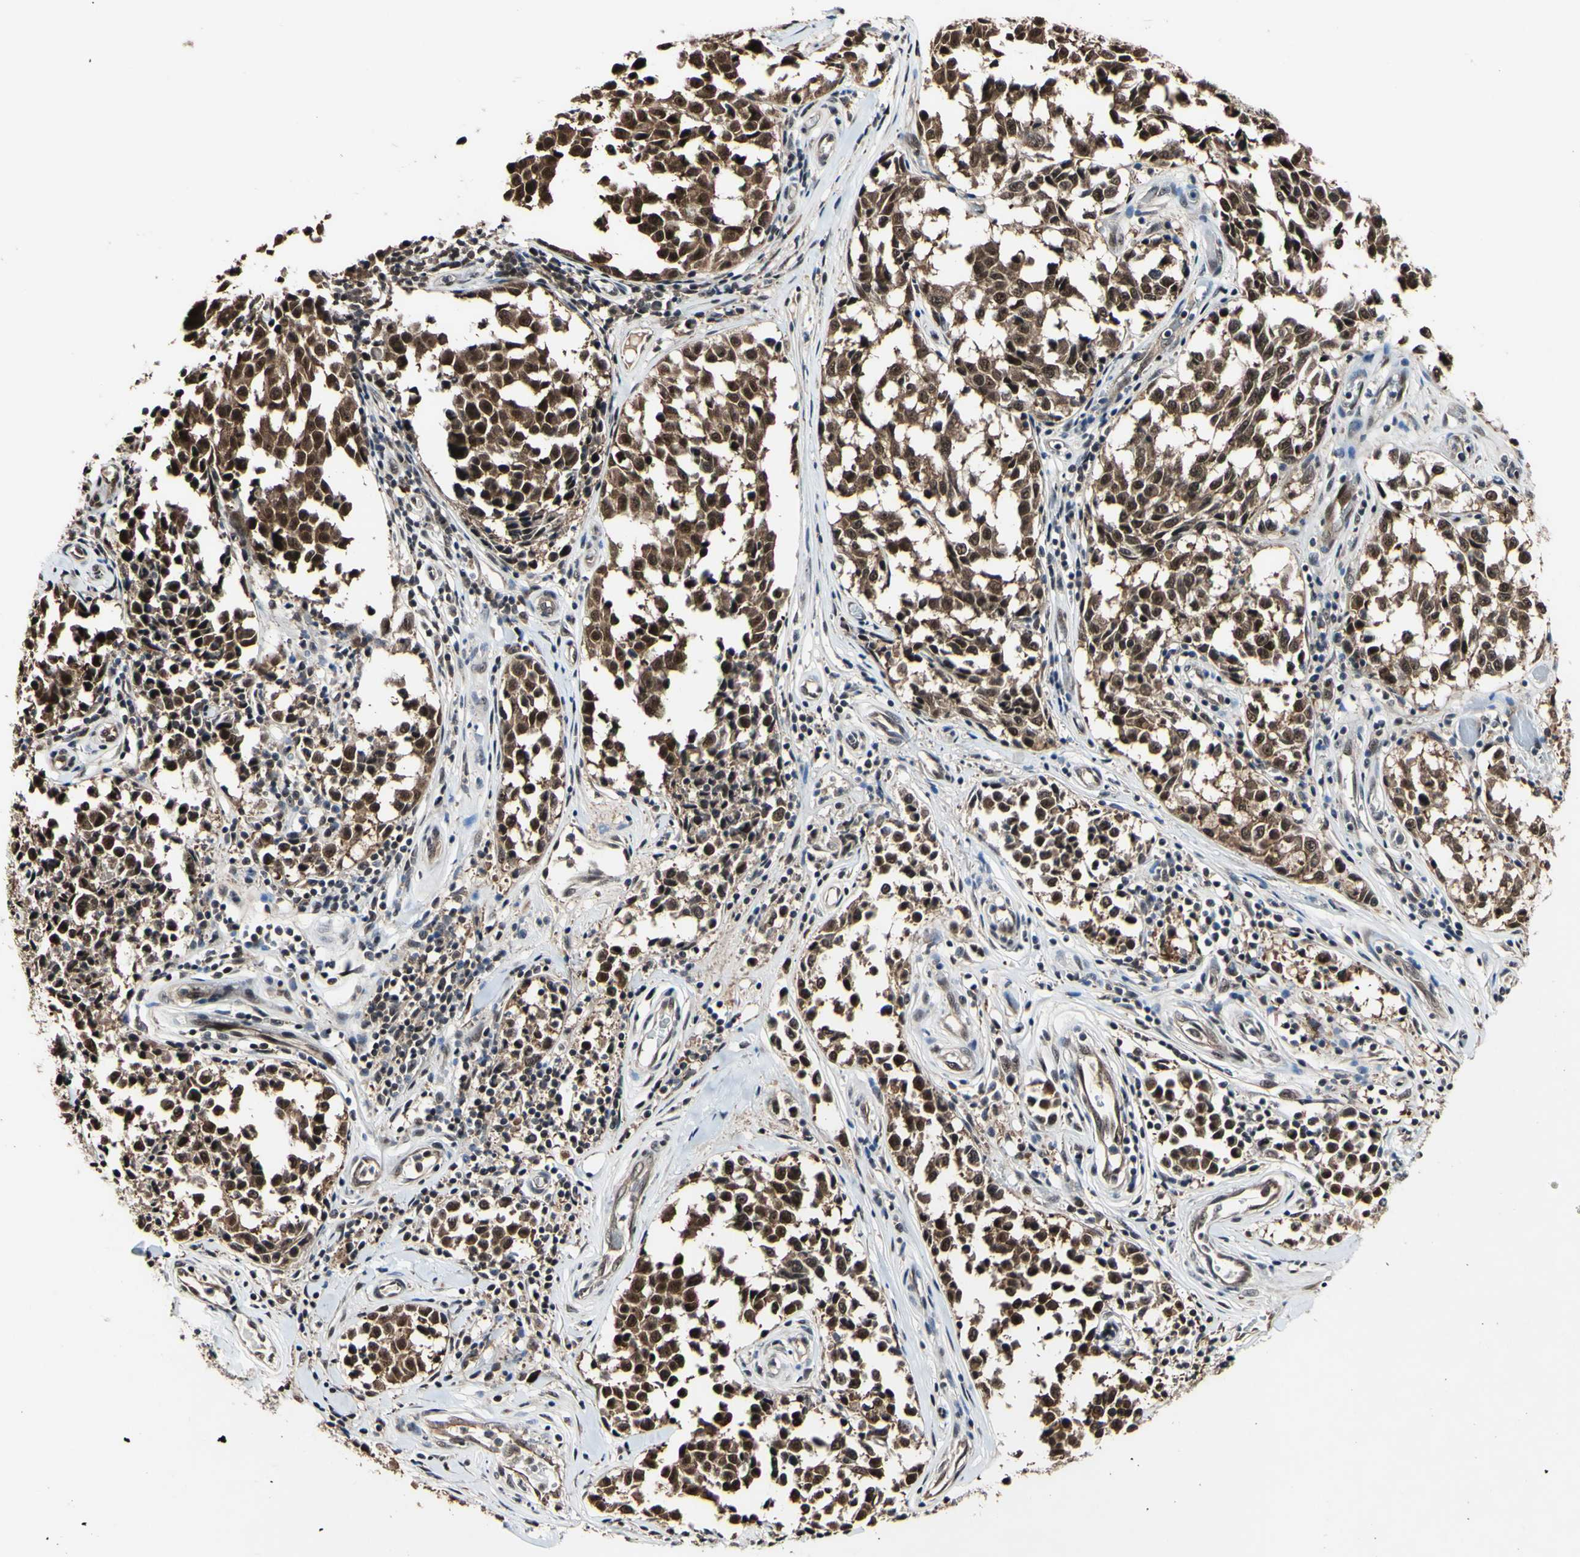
{"staining": {"intensity": "weak", "quantity": ">75%", "location": "cytoplasmic/membranous,nuclear"}, "tissue": "melanoma", "cell_type": "Tumor cells", "image_type": "cancer", "snomed": [{"axis": "morphology", "description": "Malignant melanoma, NOS"}, {"axis": "topography", "description": "Skin"}], "caption": "This photomicrograph demonstrates melanoma stained with IHC to label a protein in brown. The cytoplasmic/membranous and nuclear of tumor cells show weak positivity for the protein. Nuclei are counter-stained blue.", "gene": "PSMD10", "patient": {"sex": "female", "age": 64}}